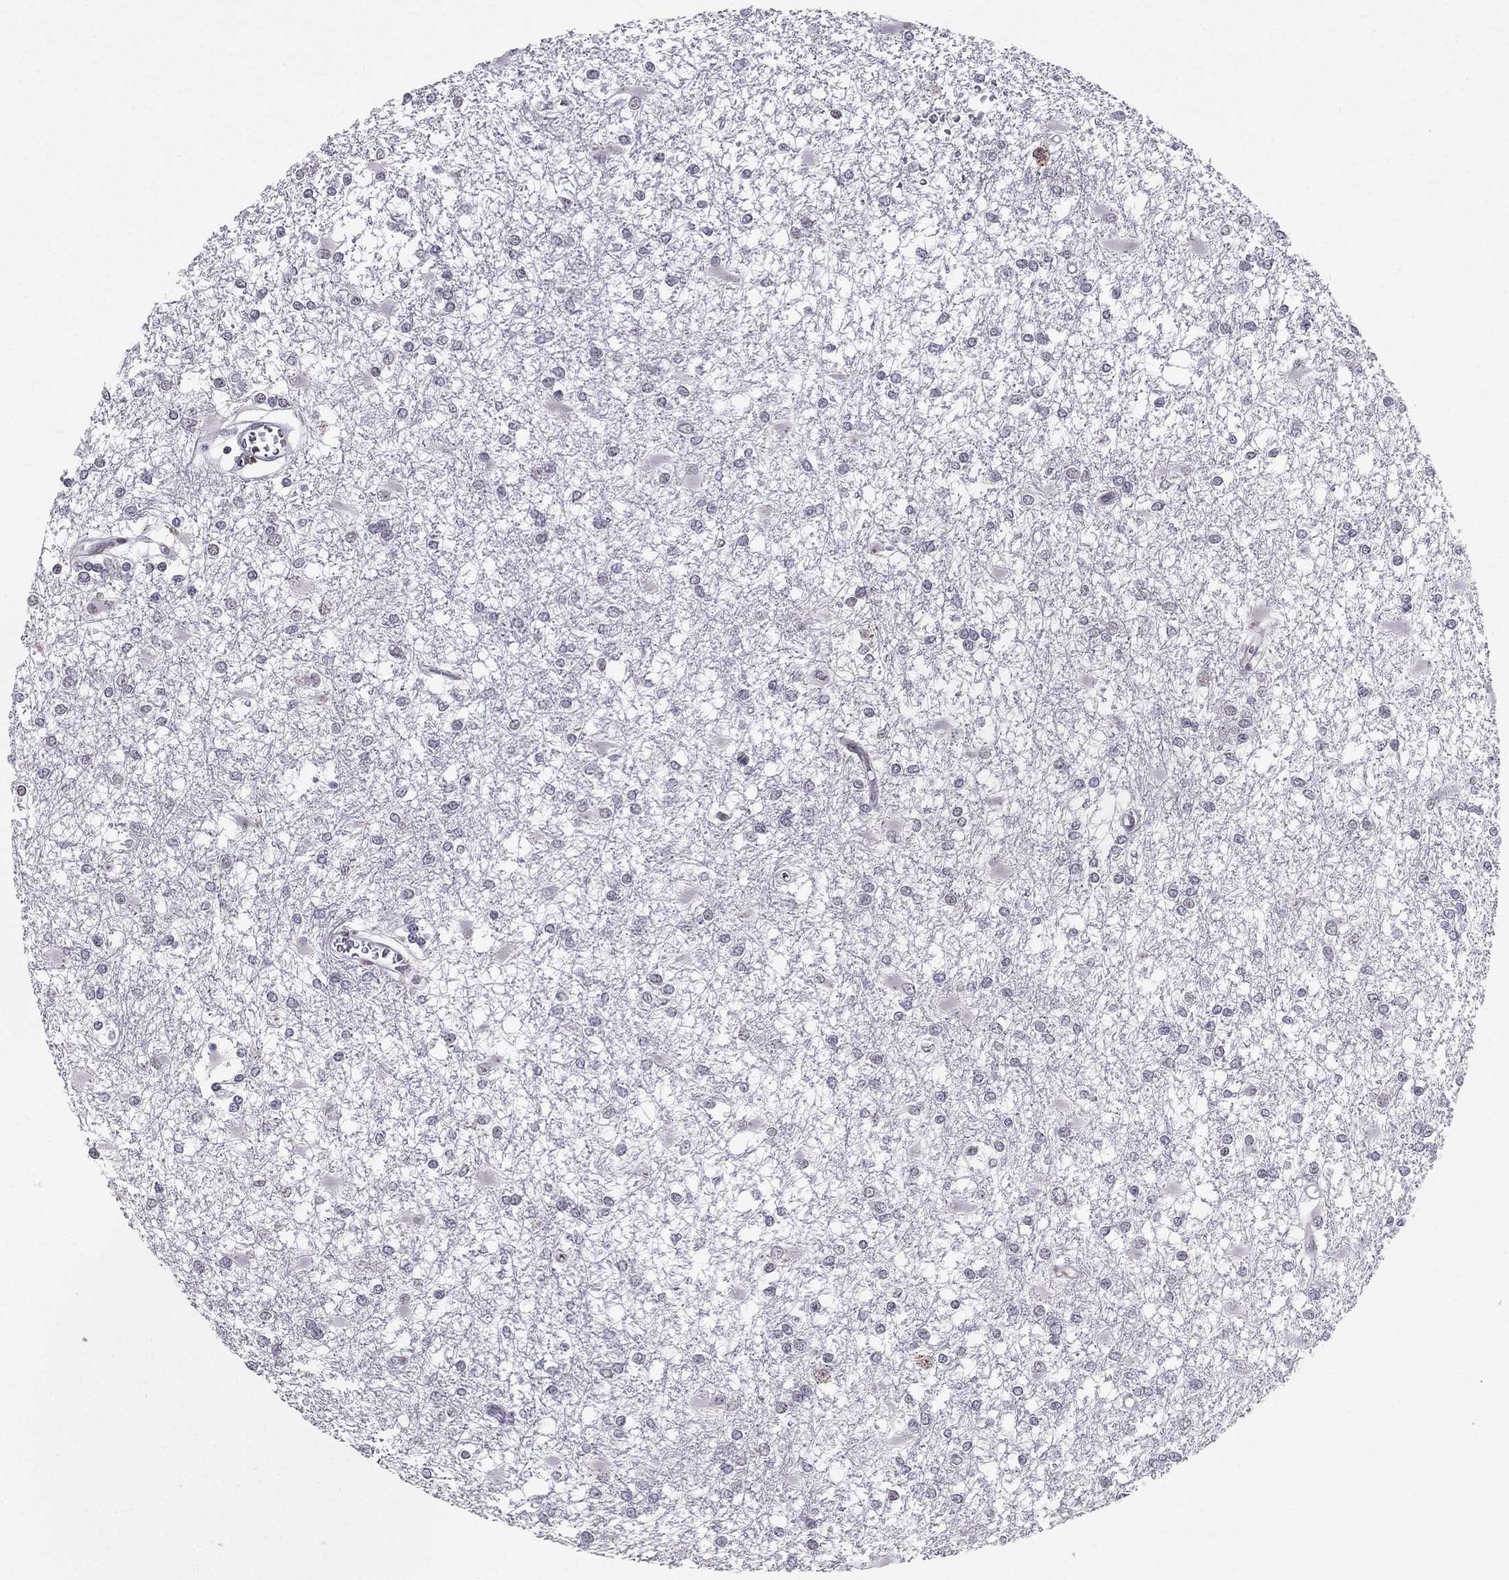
{"staining": {"intensity": "negative", "quantity": "none", "location": "none"}, "tissue": "glioma", "cell_type": "Tumor cells", "image_type": "cancer", "snomed": [{"axis": "morphology", "description": "Glioma, malignant, High grade"}, {"axis": "topography", "description": "Cerebral cortex"}], "caption": "This is an immunohistochemistry photomicrograph of glioma. There is no expression in tumor cells.", "gene": "RPRD2", "patient": {"sex": "male", "age": 79}}